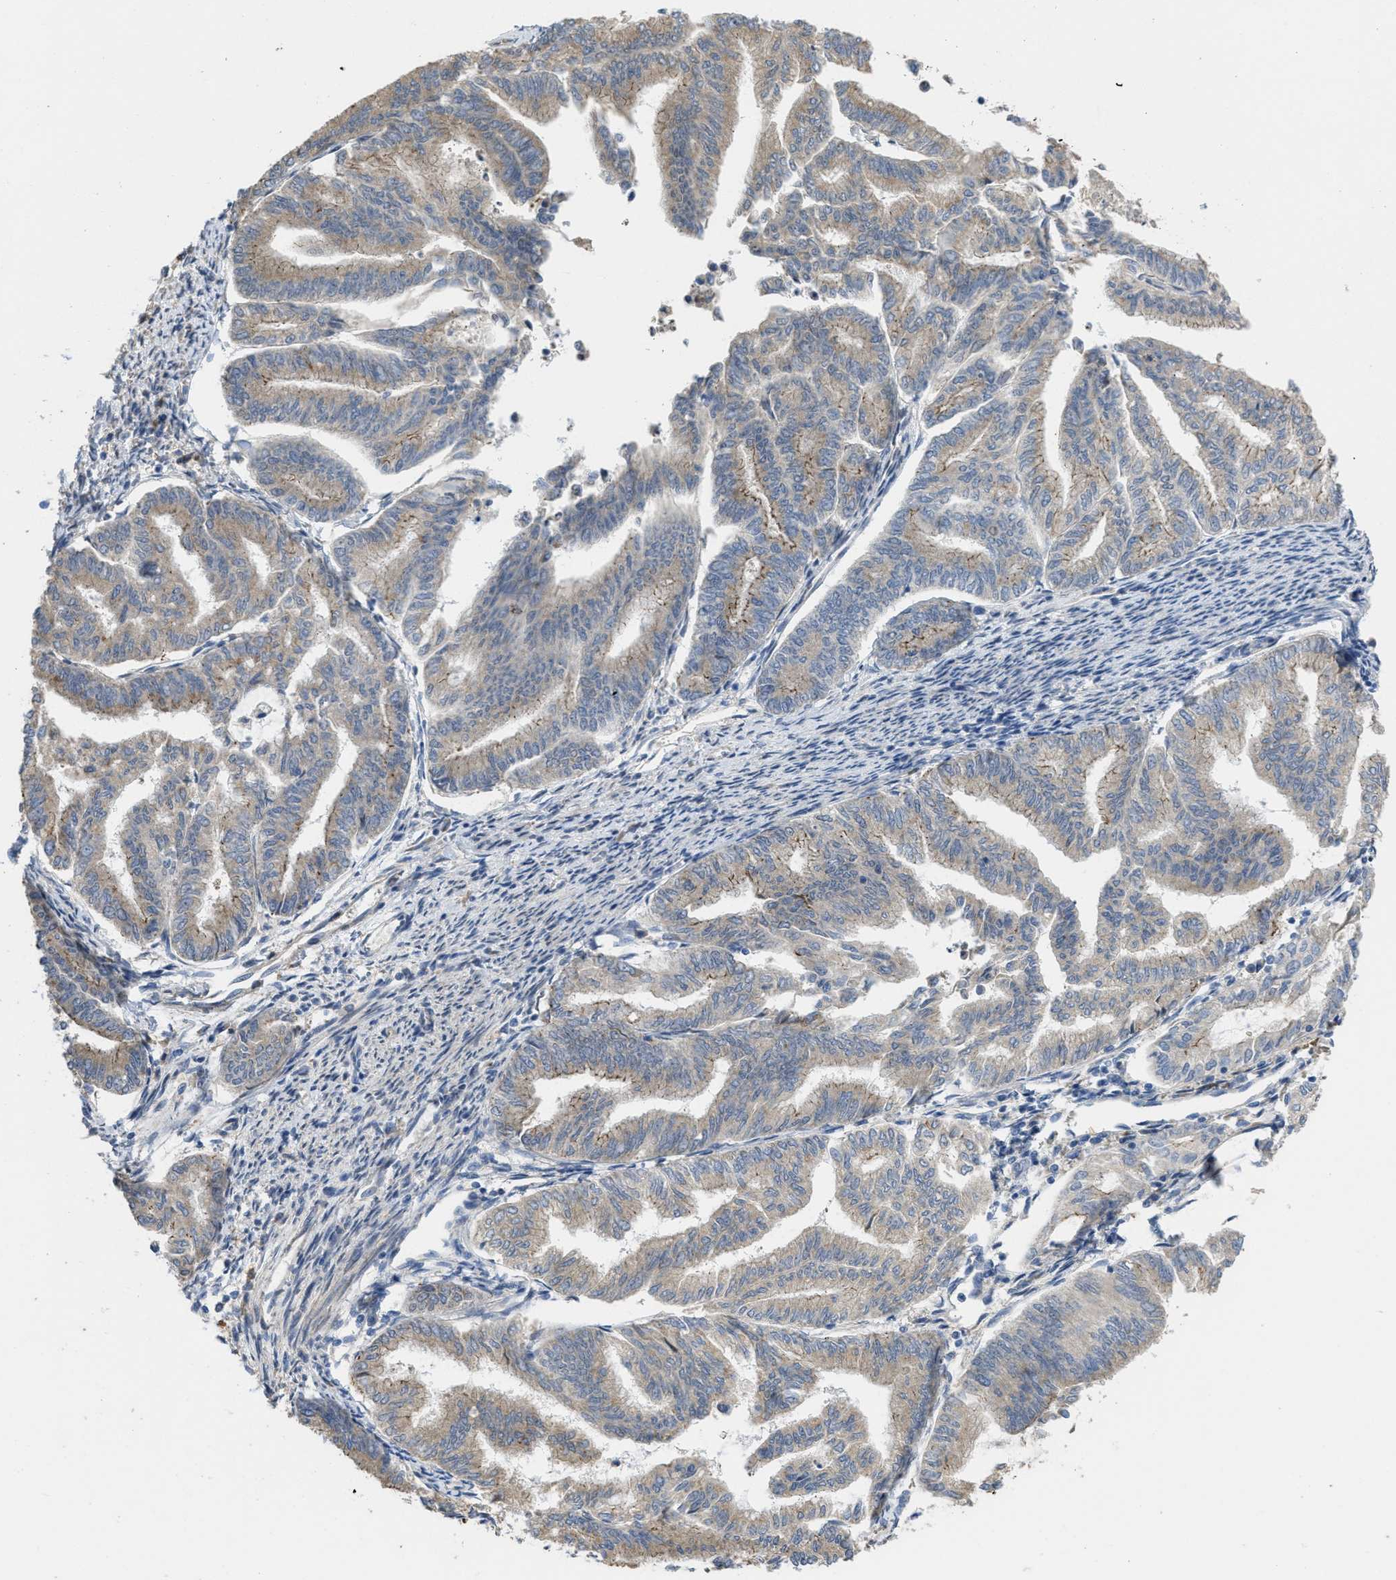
{"staining": {"intensity": "weak", "quantity": ">75%", "location": "cytoplasmic/membranous"}, "tissue": "endometrial cancer", "cell_type": "Tumor cells", "image_type": "cancer", "snomed": [{"axis": "morphology", "description": "Adenocarcinoma, NOS"}, {"axis": "topography", "description": "Endometrium"}], "caption": "Immunohistochemical staining of endometrial cancer displays weak cytoplasmic/membranous protein positivity in approximately >75% of tumor cells. (DAB IHC, brown staining for protein, blue staining for nuclei).", "gene": "CDPF1", "patient": {"sex": "female", "age": 79}}